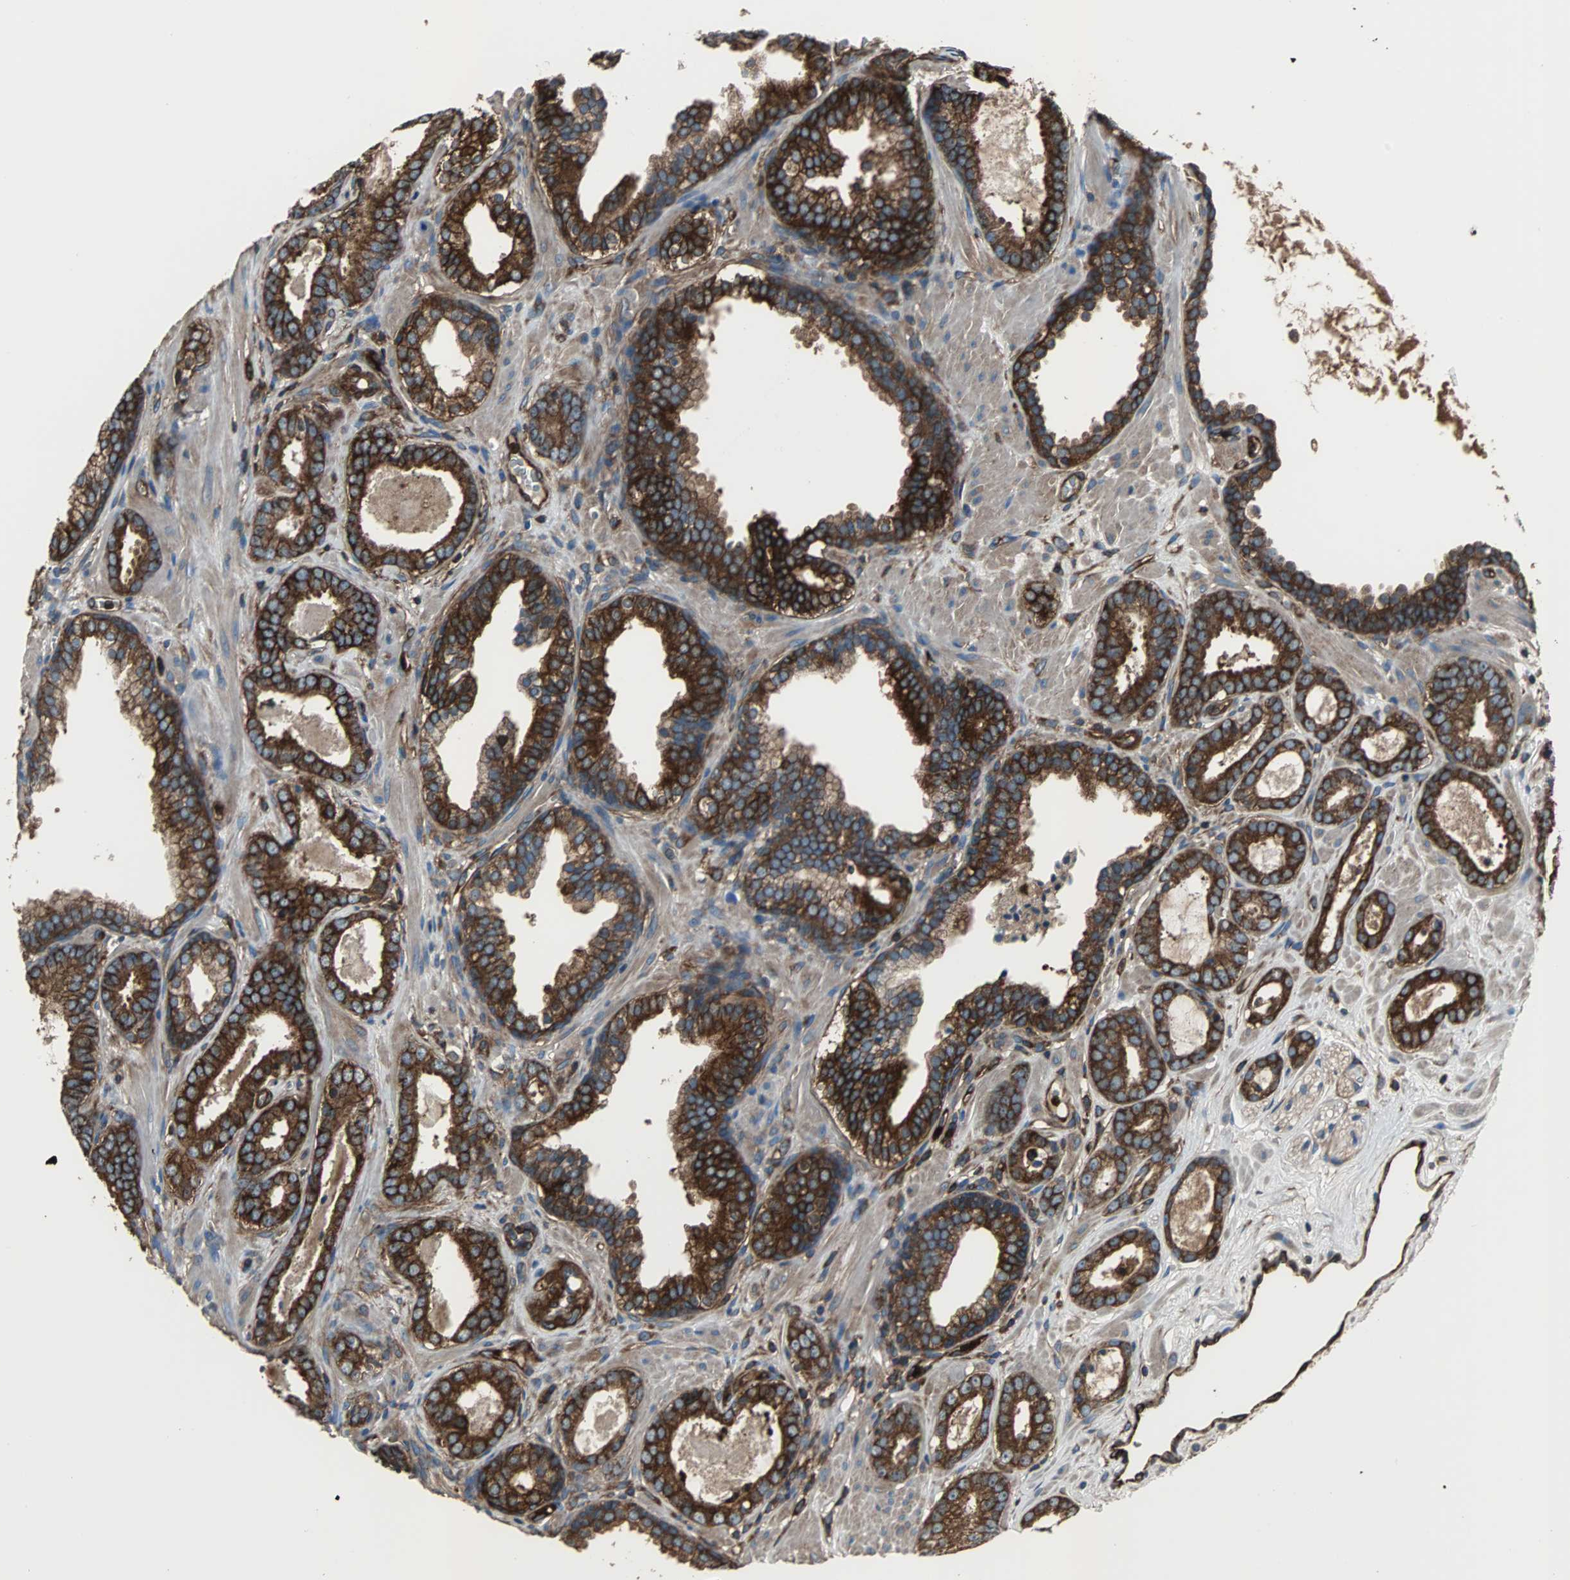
{"staining": {"intensity": "strong", "quantity": ">75%", "location": "cytoplasmic/membranous"}, "tissue": "prostate cancer", "cell_type": "Tumor cells", "image_type": "cancer", "snomed": [{"axis": "morphology", "description": "Adenocarcinoma, Low grade"}, {"axis": "topography", "description": "Prostate"}], "caption": "Immunohistochemistry histopathology image of human prostate cancer stained for a protein (brown), which displays high levels of strong cytoplasmic/membranous expression in about >75% of tumor cells.", "gene": "ACTN1", "patient": {"sex": "male", "age": 57}}